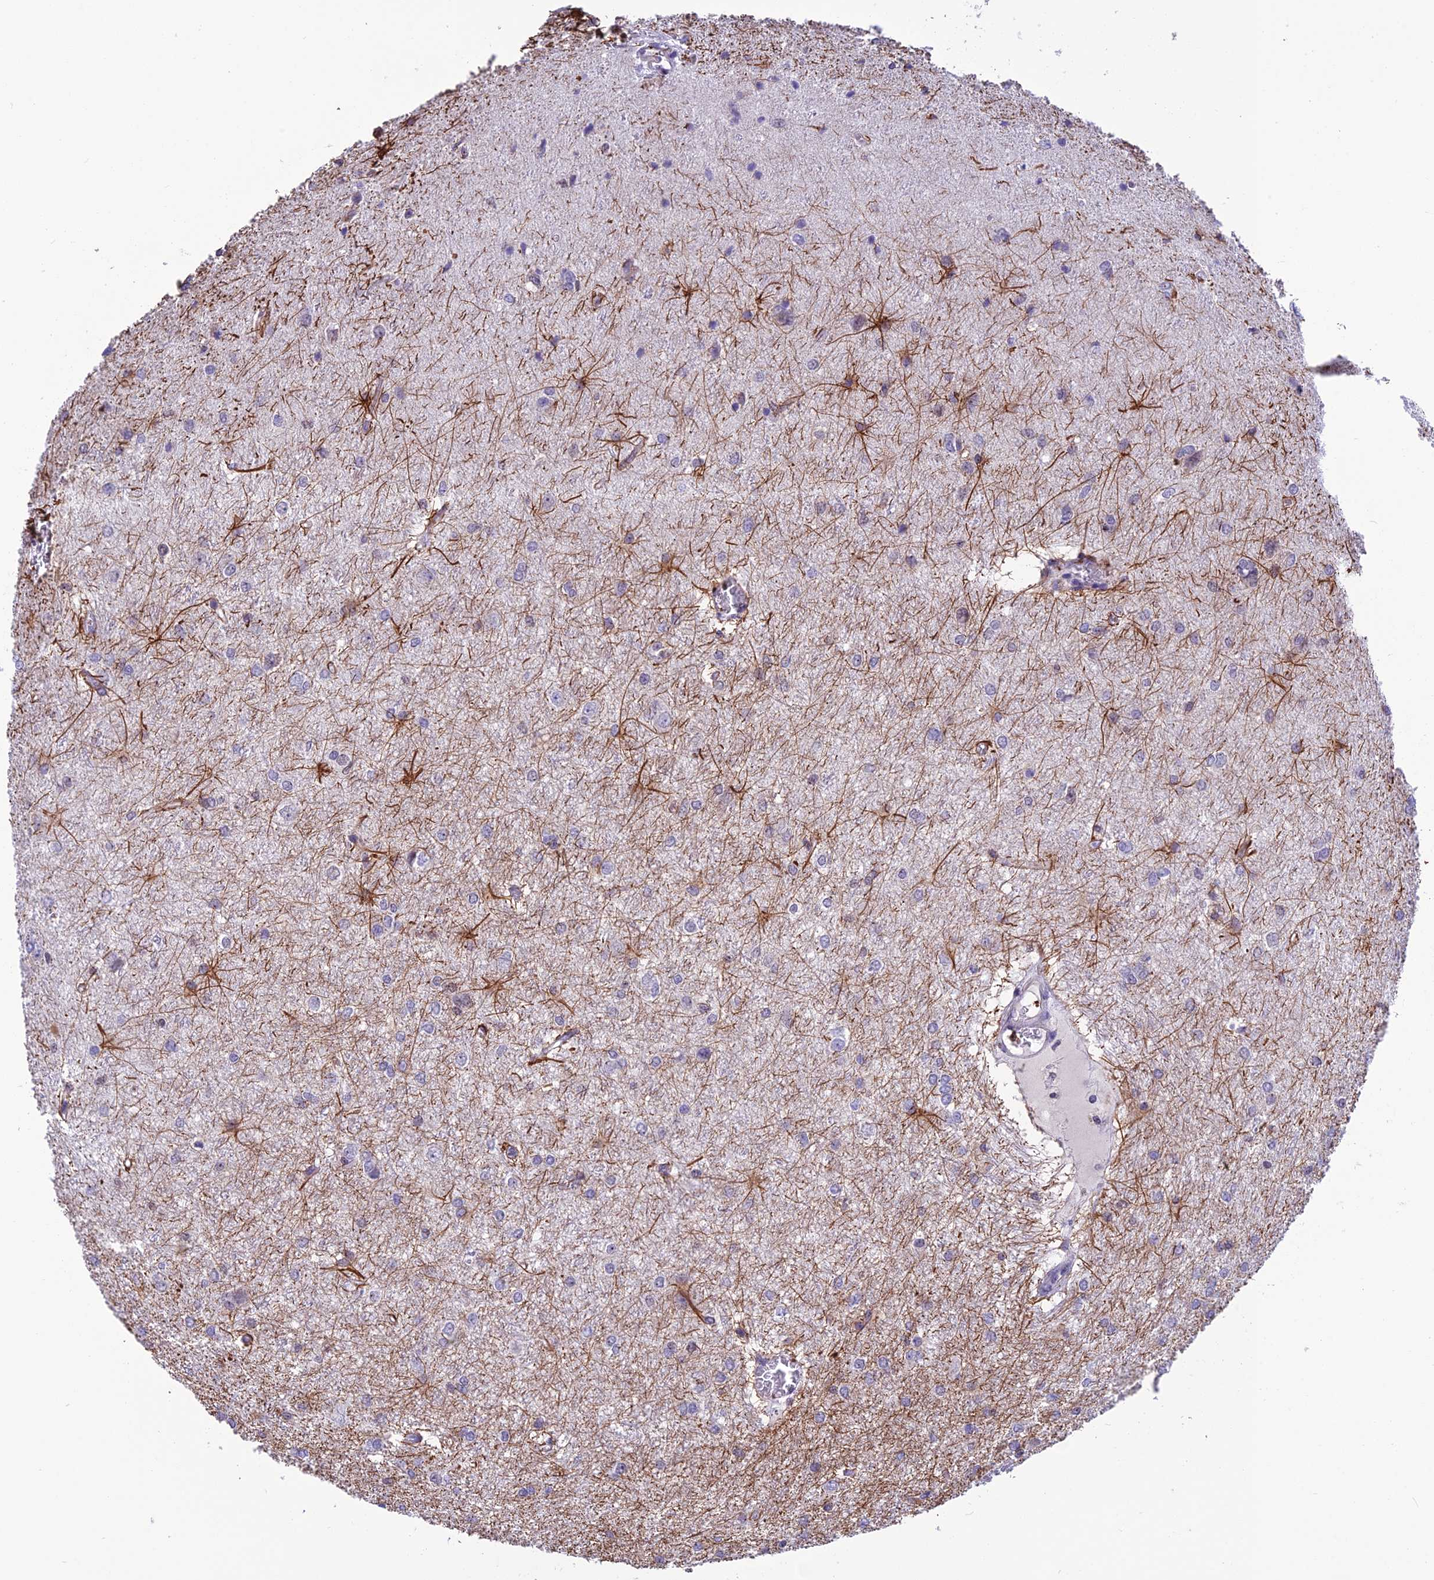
{"staining": {"intensity": "negative", "quantity": "none", "location": "none"}, "tissue": "glioma", "cell_type": "Tumor cells", "image_type": "cancer", "snomed": [{"axis": "morphology", "description": "Glioma, malignant, High grade"}, {"axis": "topography", "description": "Brain"}], "caption": "Immunohistochemical staining of human high-grade glioma (malignant) exhibits no significant staining in tumor cells.", "gene": "MIS12", "patient": {"sex": "female", "age": 50}}